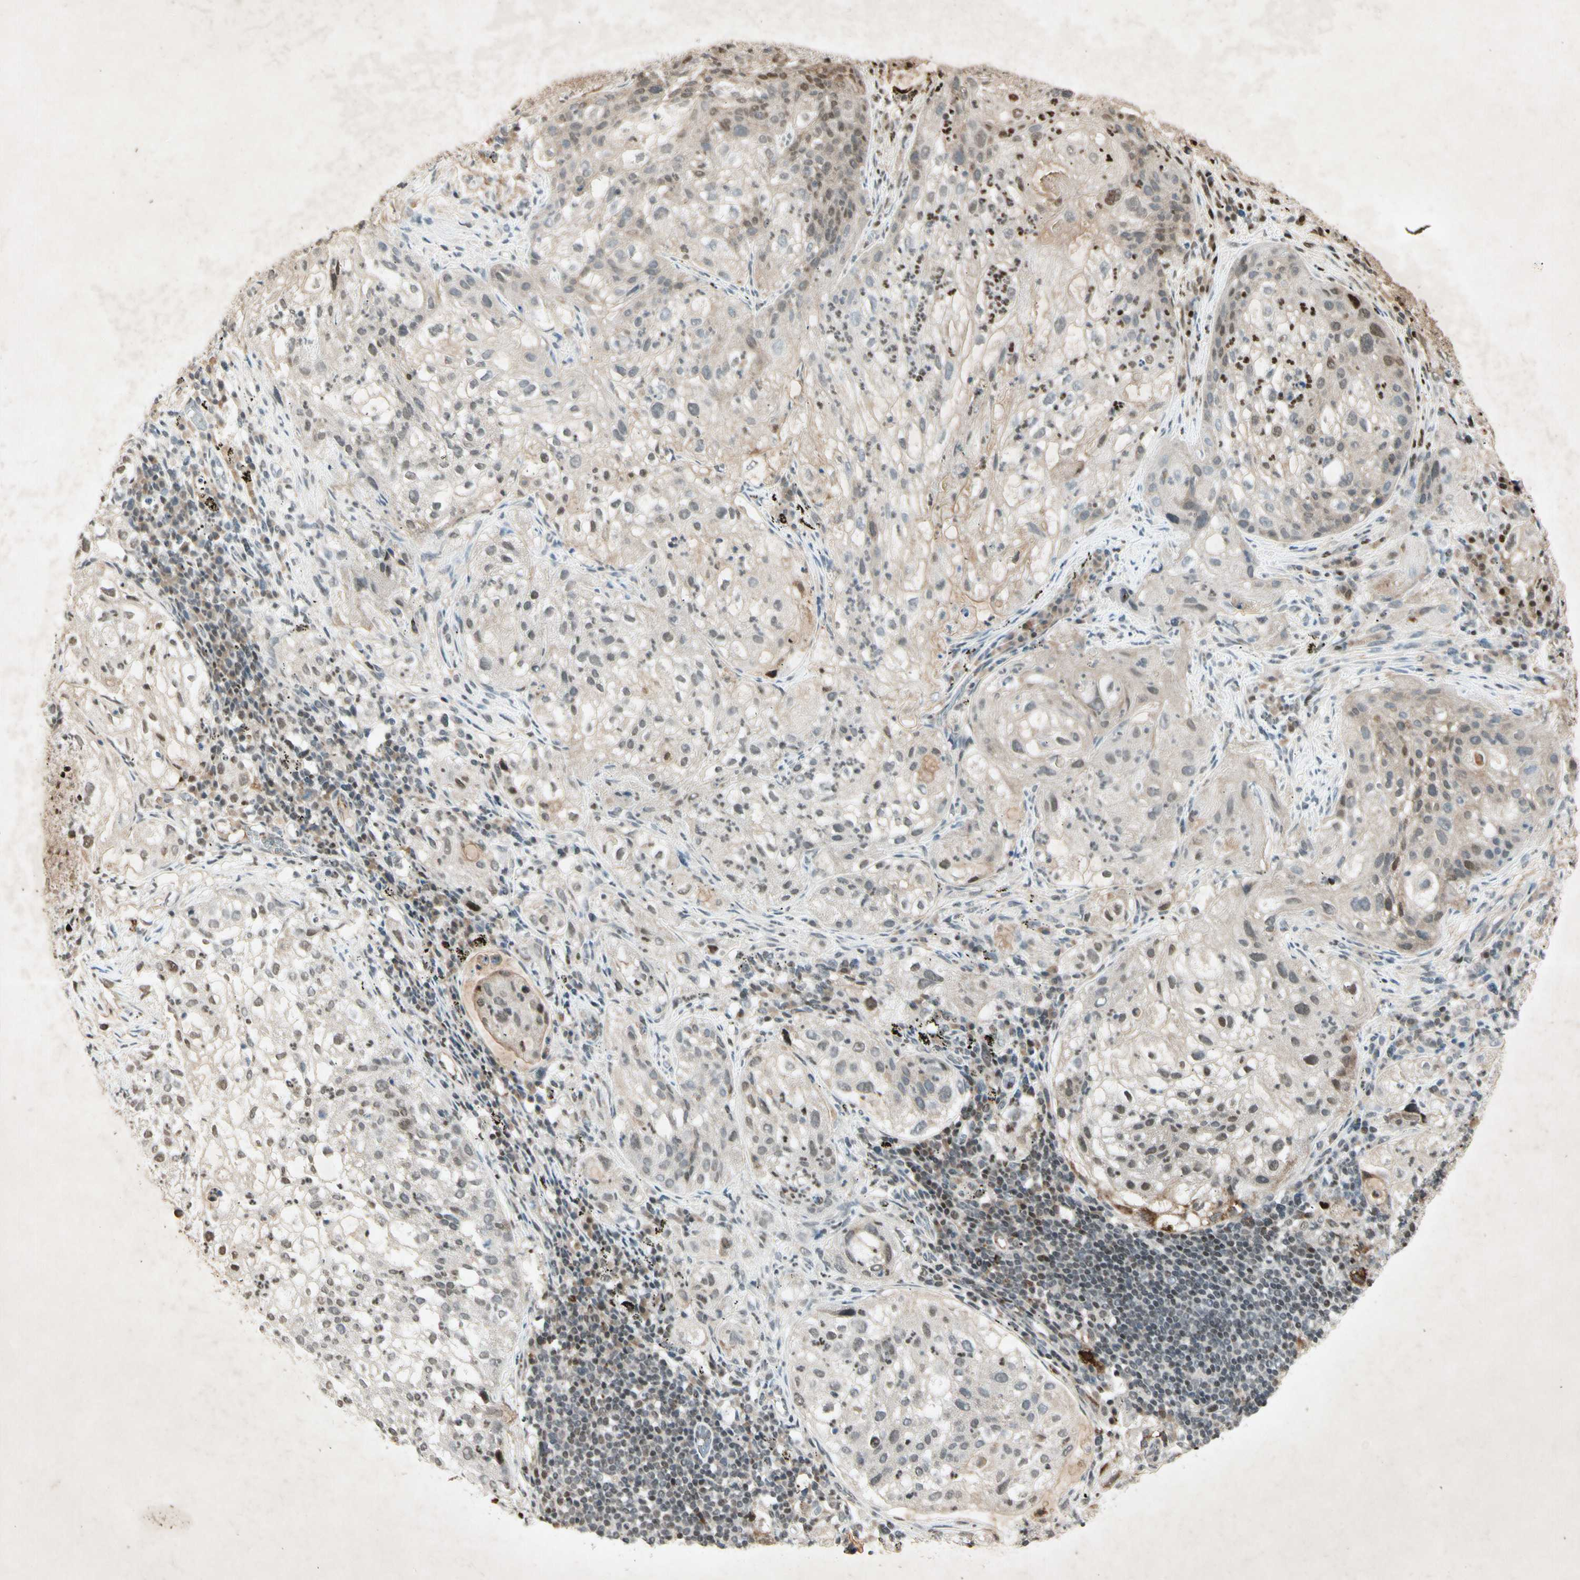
{"staining": {"intensity": "weak", "quantity": "25%-75%", "location": "nuclear"}, "tissue": "lung cancer", "cell_type": "Tumor cells", "image_type": "cancer", "snomed": [{"axis": "morphology", "description": "Inflammation, NOS"}, {"axis": "morphology", "description": "Squamous cell carcinoma, NOS"}, {"axis": "topography", "description": "Lymph node"}, {"axis": "topography", "description": "Soft tissue"}, {"axis": "topography", "description": "Lung"}], "caption": "Weak nuclear positivity for a protein is present in approximately 25%-75% of tumor cells of lung cancer (squamous cell carcinoma) using immunohistochemistry.", "gene": "RNF43", "patient": {"sex": "male", "age": 66}}